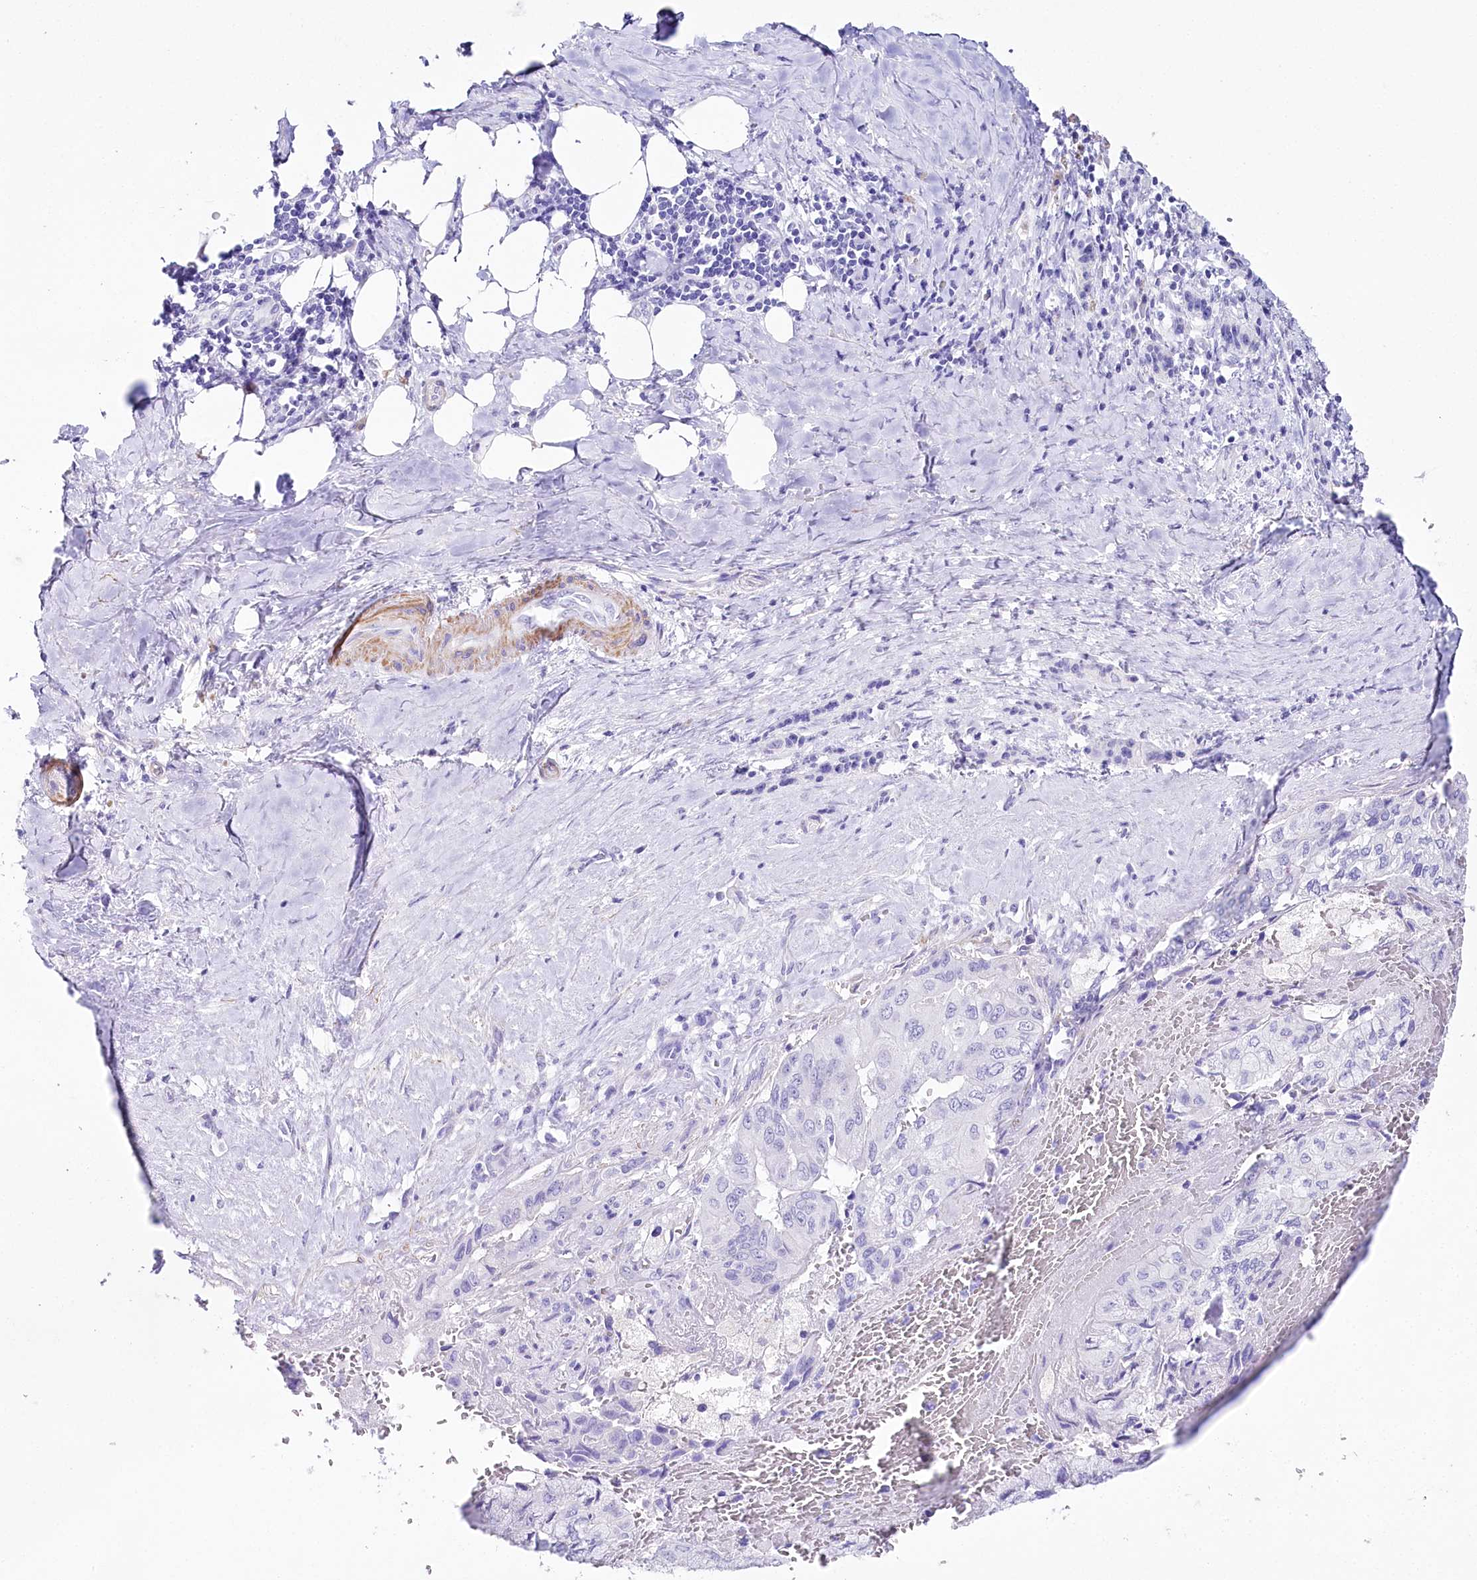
{"staining": {"intensity": "negative", "quantity": "none", "location": "none"}, "tissue": "pancreatic cancer", "cell_type": "Tumor cells", "image_type": "cancer", "snomed": [{"axis": "morphology", "description": "Adenocarcinoma, NOS"}, {"axis": "topography", "description": "Pancreas"}], "caption": "Pancreatic cancer (adenocarcinoma) was stained to show a protein in brown. There is no significant staining in tumor cells.", "gene": "CSN3", "patient": {"sex": "male", "age": 51}}